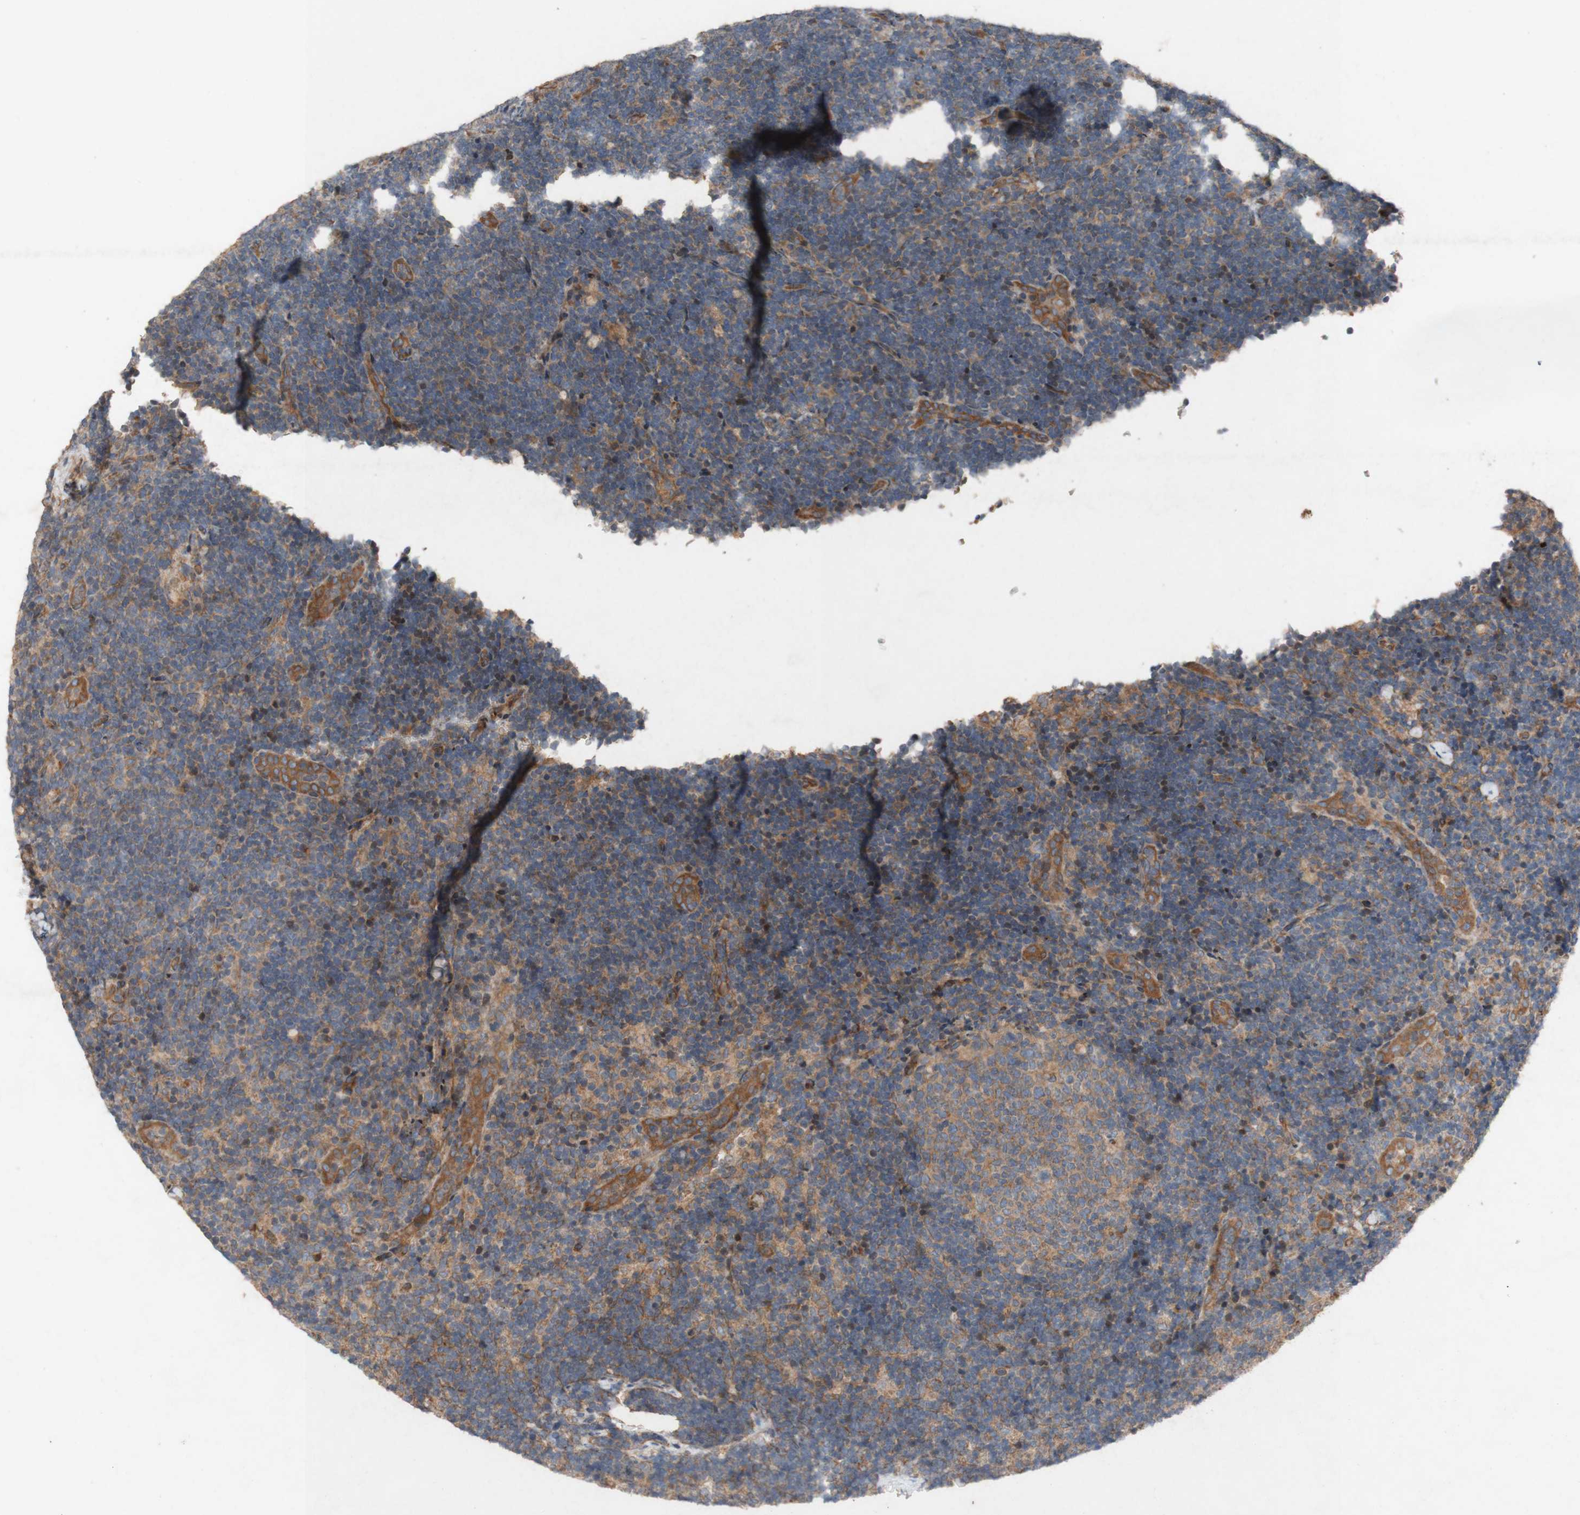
{"staining": {"intensity": "moderate", "quantity": ">75%", "location": "cytoplasmic/membranous"}, "tissue": "lymph node", "cell_type": "Germinal center cells", "image_type": "normal", "snomed": [{"axis": "morphology", "description": "Normal tissue, NOS"}, {"axis": "topography", "description": "Lymph node"}], "caption": "A brown stain labels moderate cytoplasmic/membranous positivity of a protein in germinal center cells of benign lymph node.", "gene": "TST", "patient": {"sex": "female", "age": 14}}